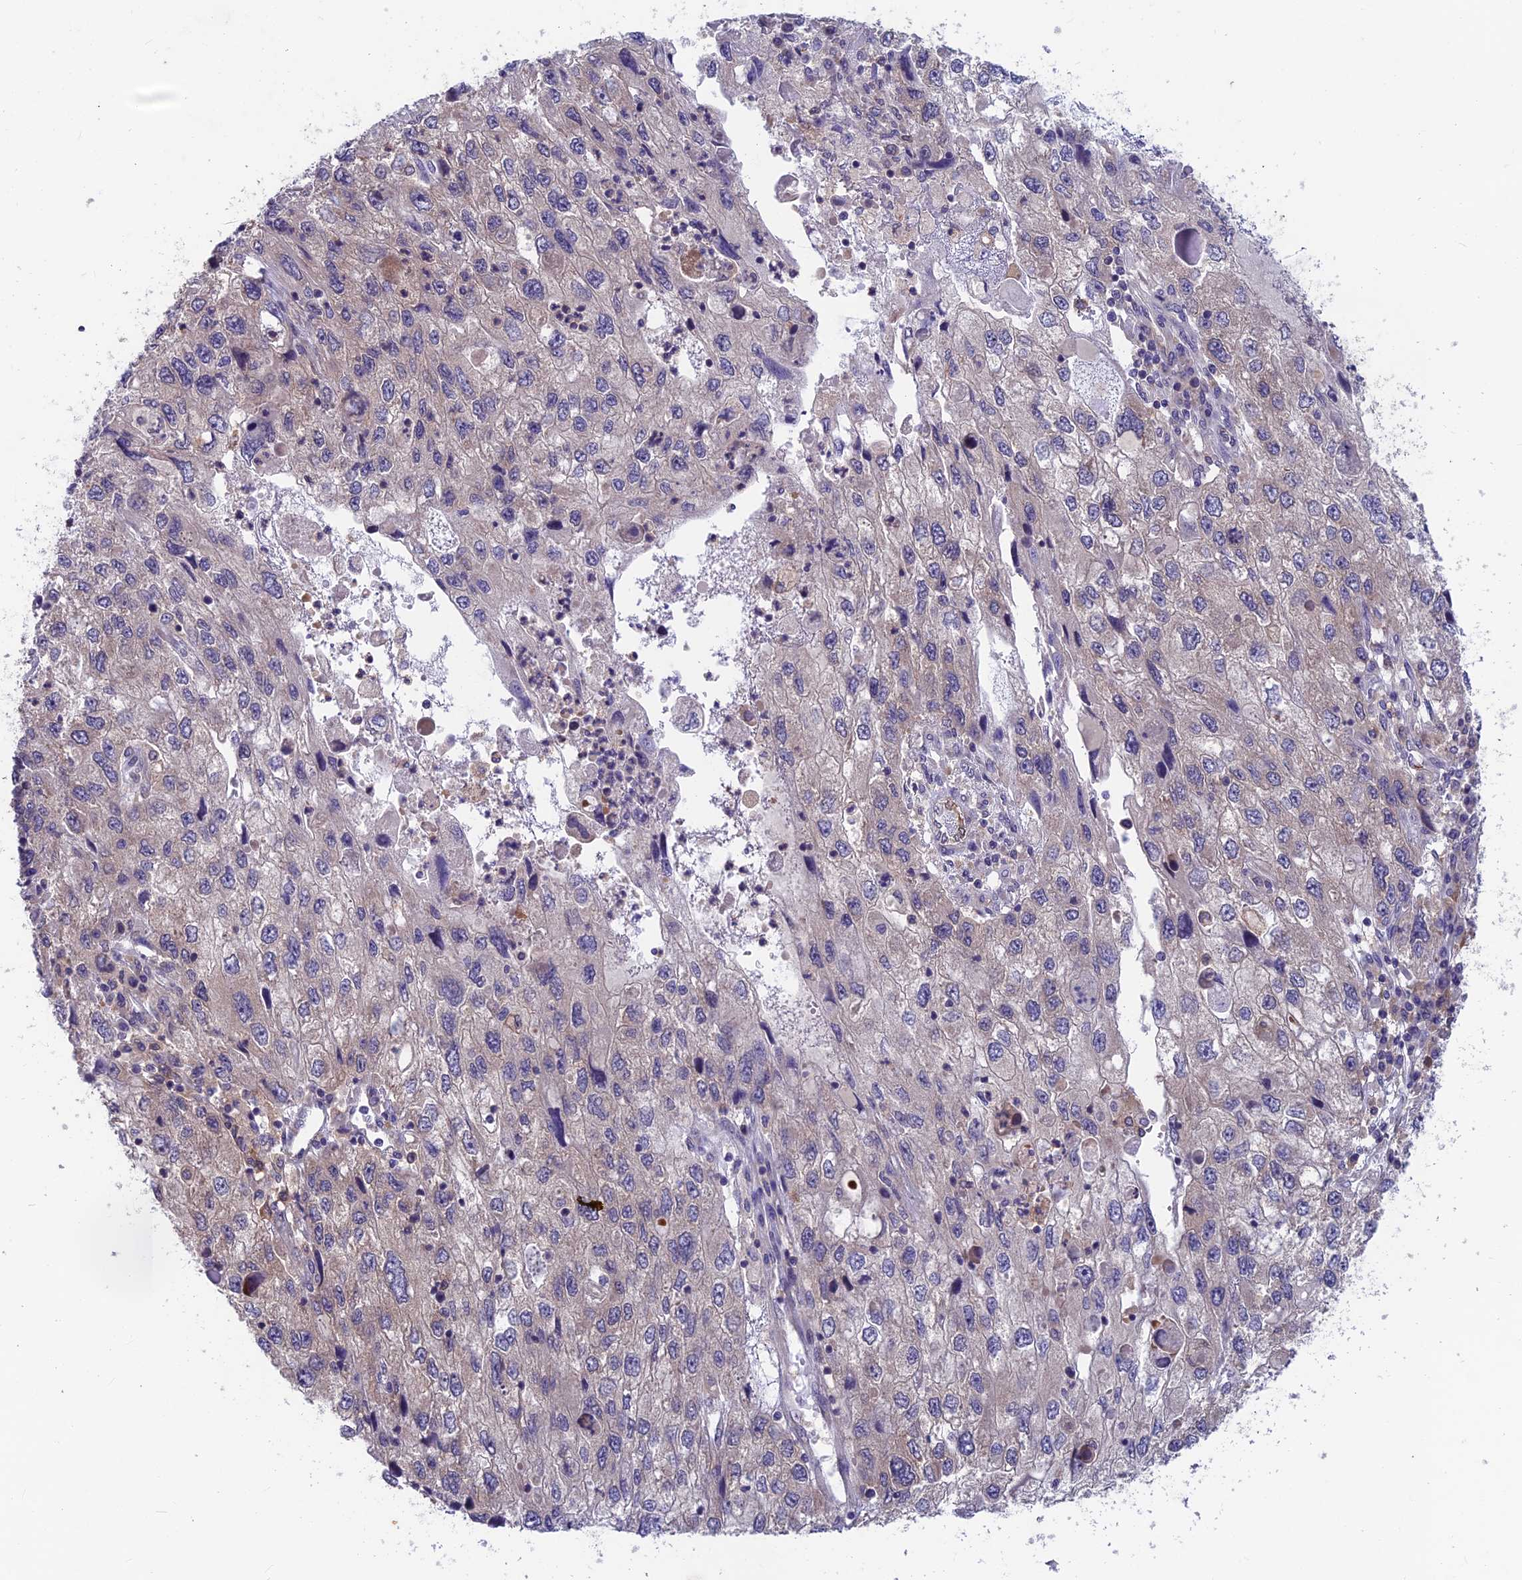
{"staining": {"intensity": "negative", "quantity": "none", "location": "none"}, "tissue": "endometrial cancer", "cell_type": "Tumor cells", "image_type": "cancer", "snomed": [{"axis": "morphology", "description": "Adenocarcinoma, NOS"}, {"axis": "topography", "description": "Endometrium"}], "caption": "Micrograph shows no protein staining in tumor cells of endometrial cancer (adenocarcinoma) tissue.", "gene": "MAST2", "patient": {"sex": "female", "age": 49}}